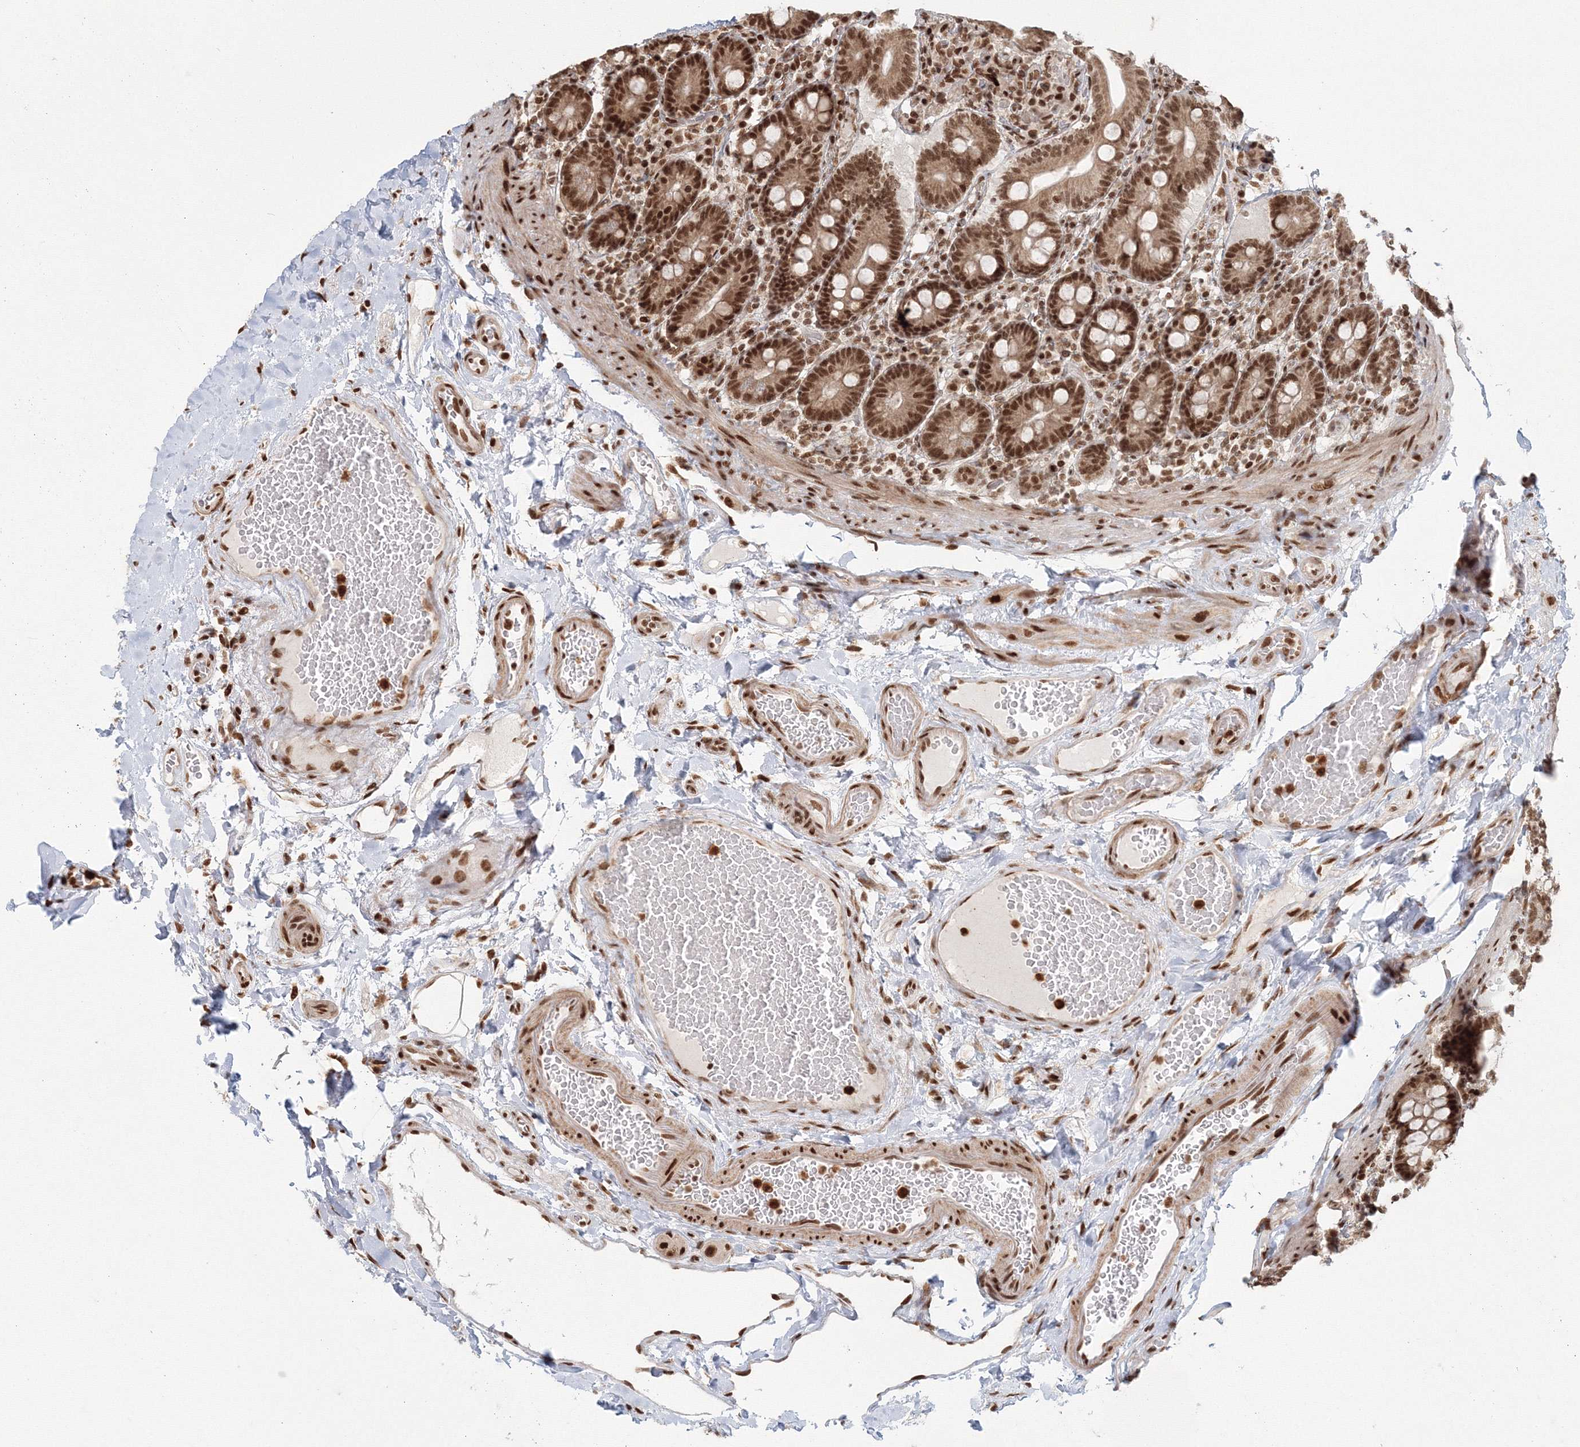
{"staining": {"intensity": "strong", "quantity": ">75%", "location": "nuclear"}, "tissue": "duodenum", "cell_type": "Glandular cells", "image_type": "normal", "snomed": [{"axis": "morphology", "description": "Normal tissue, NOS"}, {"axis": "topography", "description": "Duodenum"}], "caption": "IHC micrograph of benign human duodenum stained for a protein (brown), which demonstrates high levels of strong nuclear expression in about >75% of glandular cells.", "gene": "KIF20A", "patient": {"sex": "male", "age": 54}}